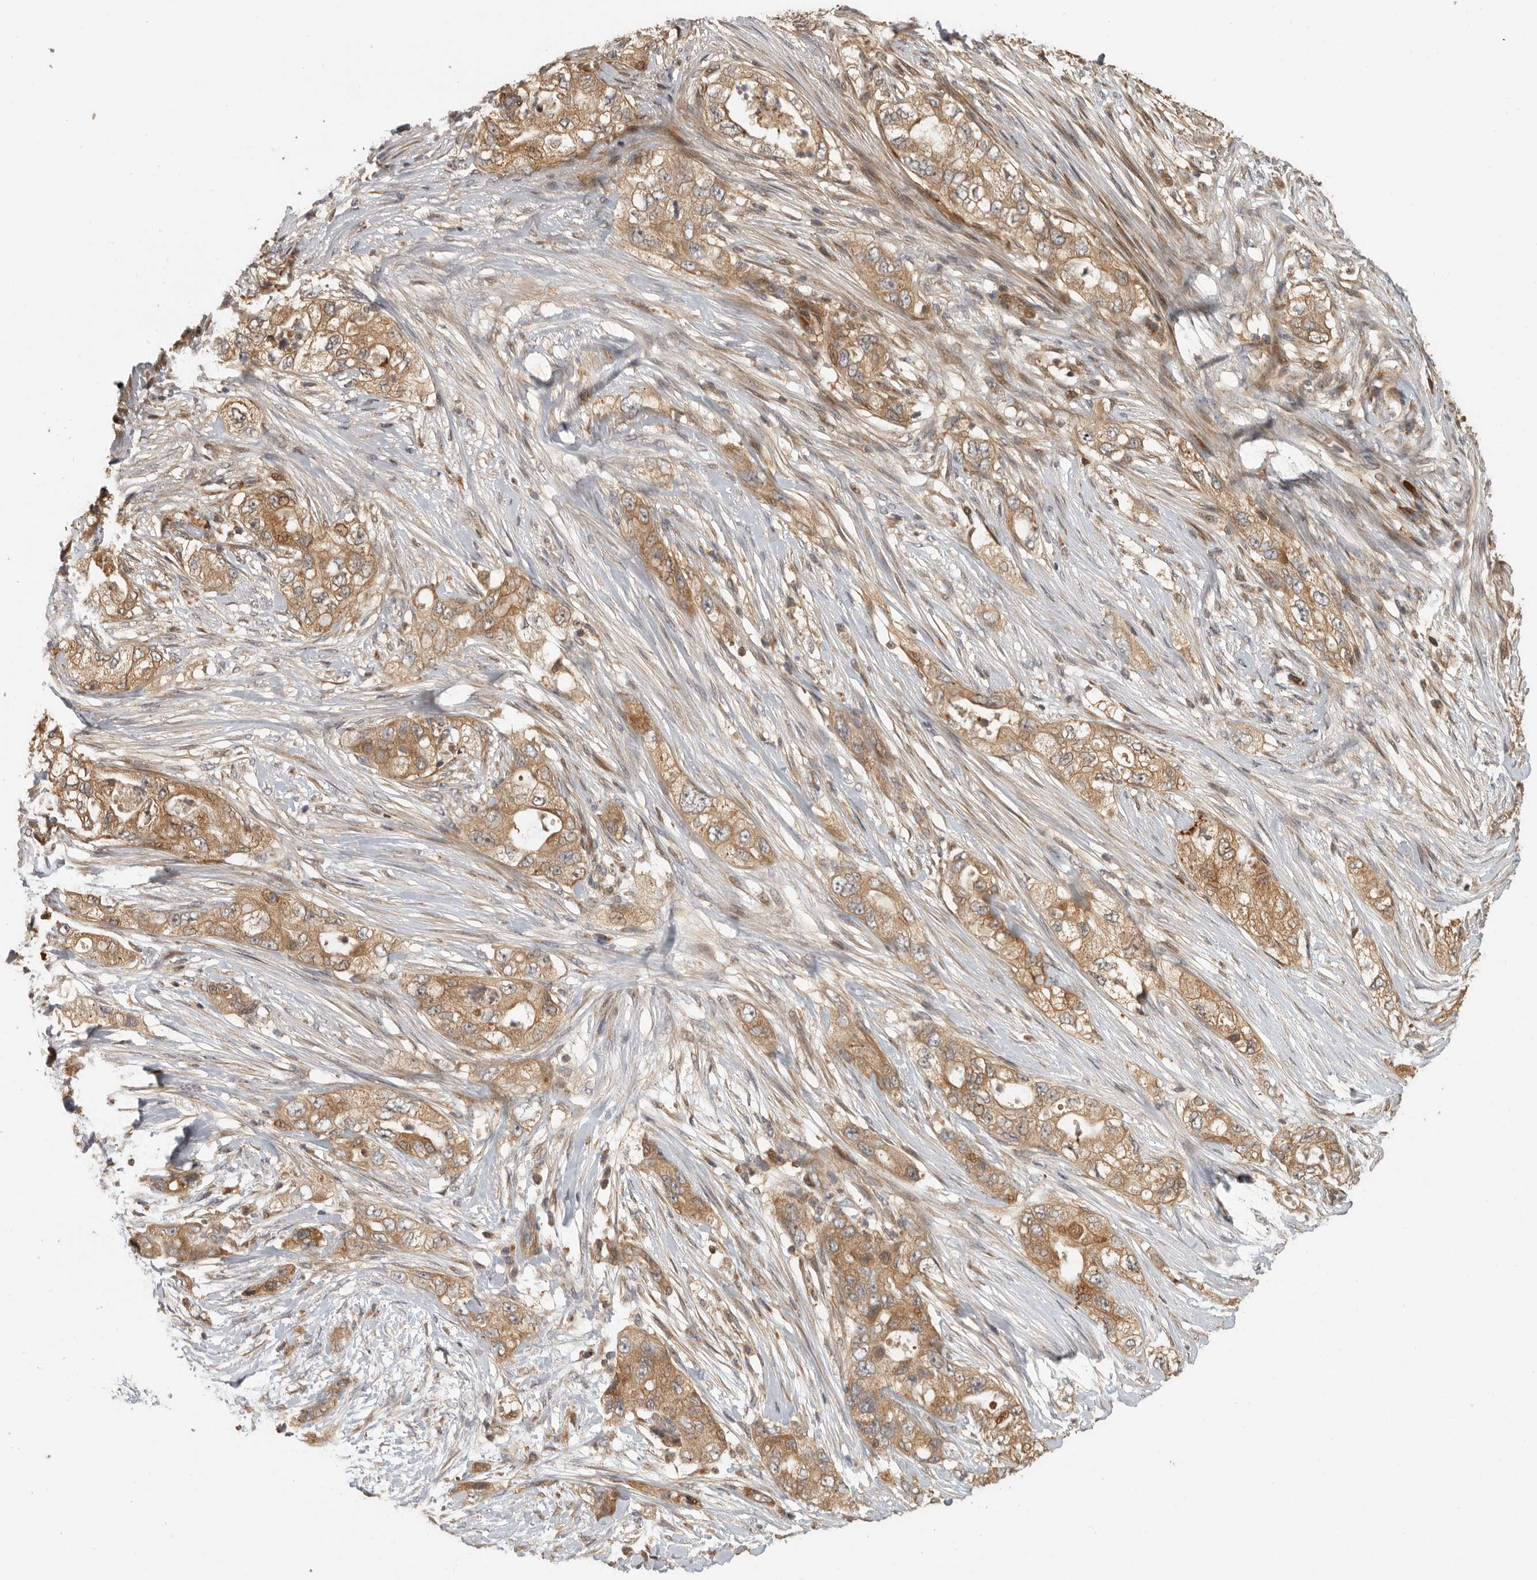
{"staining": {"intensity": "moderate", "quantity": ">75%", "location": "cytoplasmic/membranous"}, "tissue": "pancreatic cancer", "cell_type": "Tumor cells", "image_type": "cancer", "snomed": [{"axis": "morphology", "description": "Adenocarcinoma, NOS"}, {"axis": "topography", "description": "Pancreas"}], "caption": "Immunohistochemistry (IHC) of pancreatic adenocarcinoma demonstrates medium levels of moderate cytoplasmic/membranous expression in about >75% of tumor cells.", "gene": "SWT1", "patient": {"sex": "female", "age": 73}}